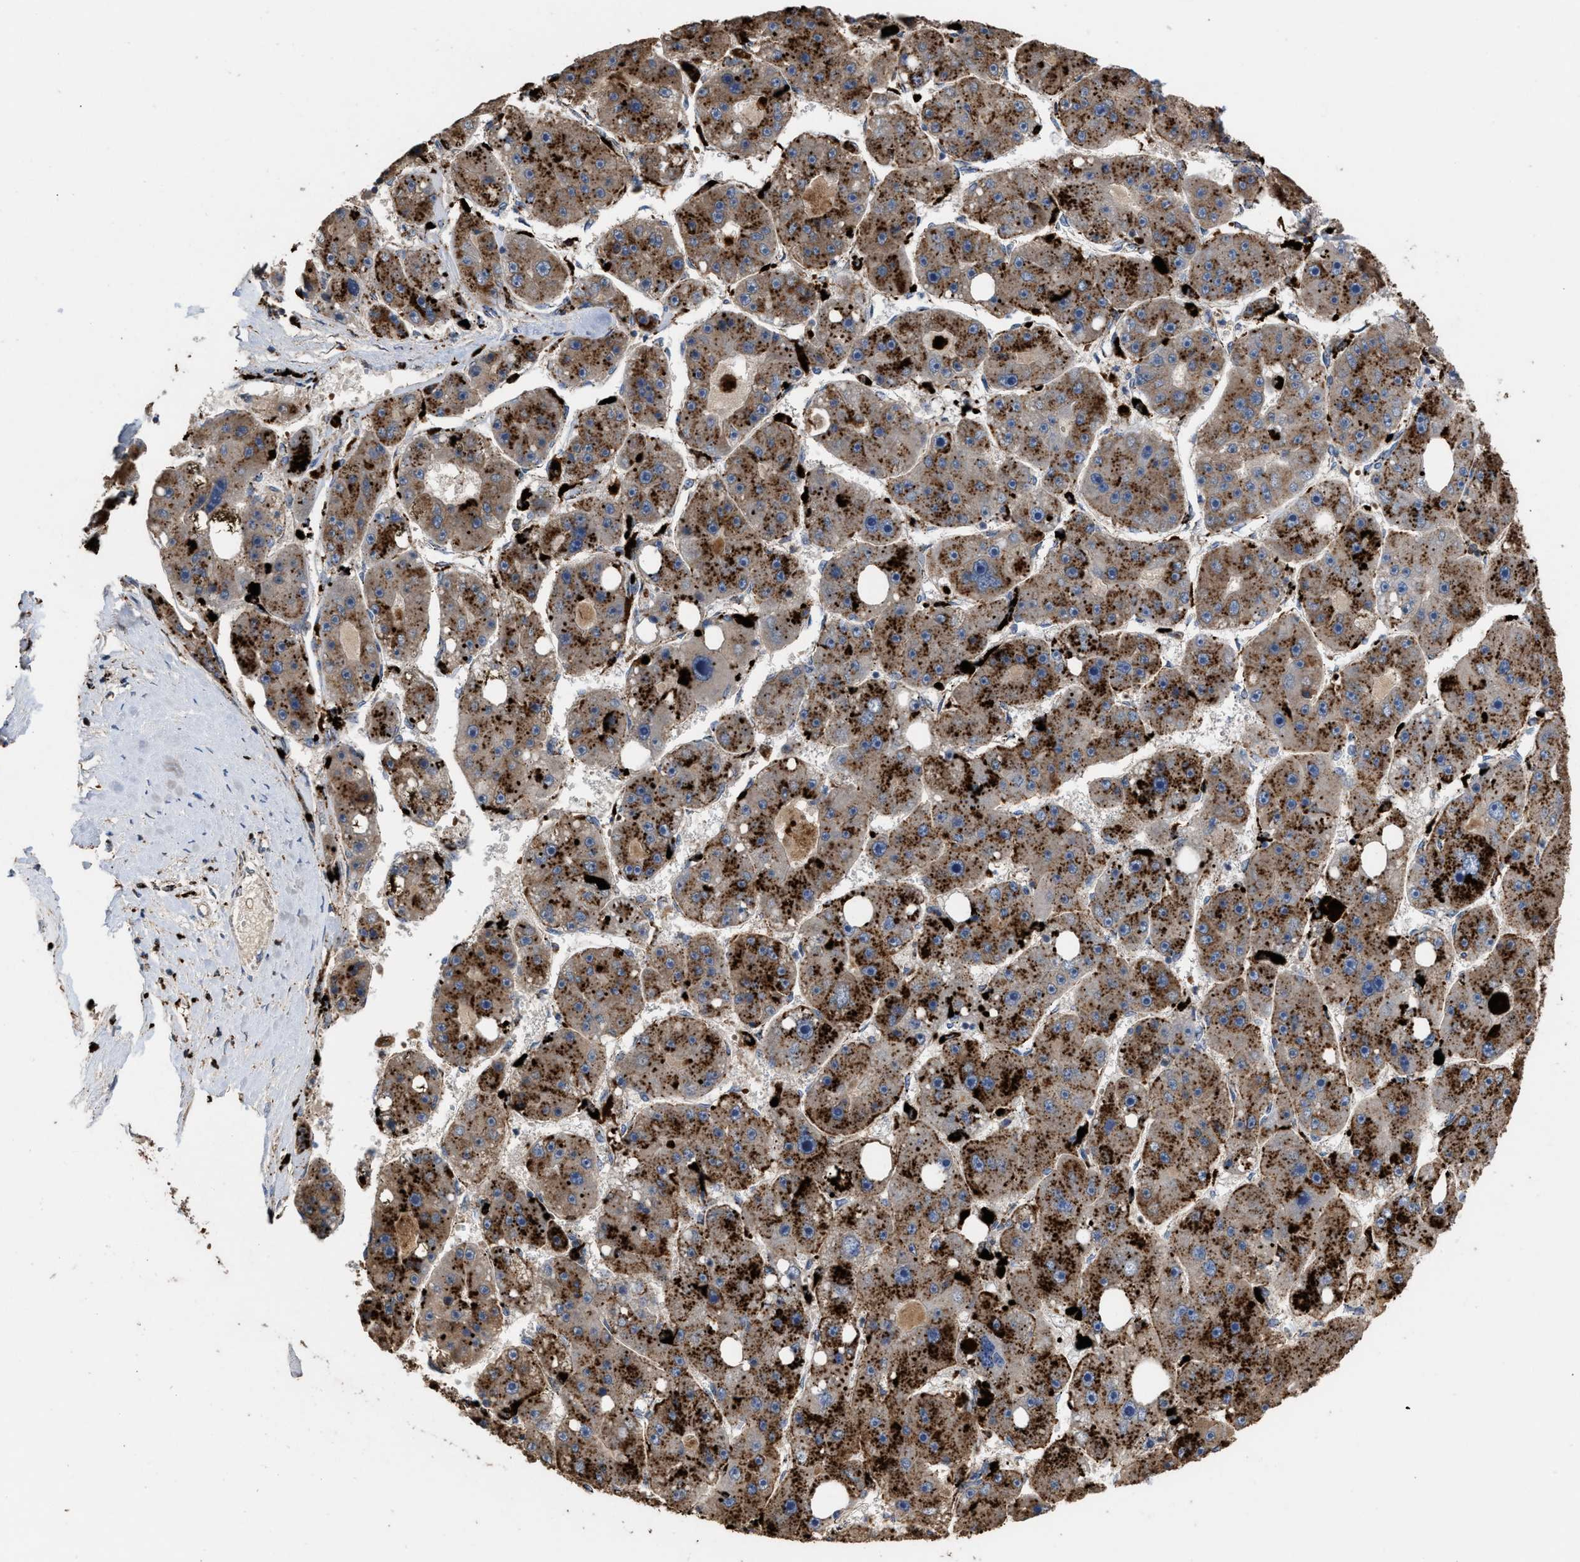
{"staining": {"intensity": "moderate", "quantity": ">75%", "location": "cytoplasmic/membranous"}, "tissue": "liver cancer", "cell_type": "Tumor cells", "image_type": "cancer", "snomed": [{"axis": "morphology", "description": "Carcinoma, Hepatocellular, NOS"}, {"axis": "topography", "description": "Liver"}], "caption": "Liver cancer tissue reveals moderate cytoplasmic/membranous expression in approximately >75% of tumor cells", "gene": "ELMO3", "patient": {"sex": "female", "age": 61}}